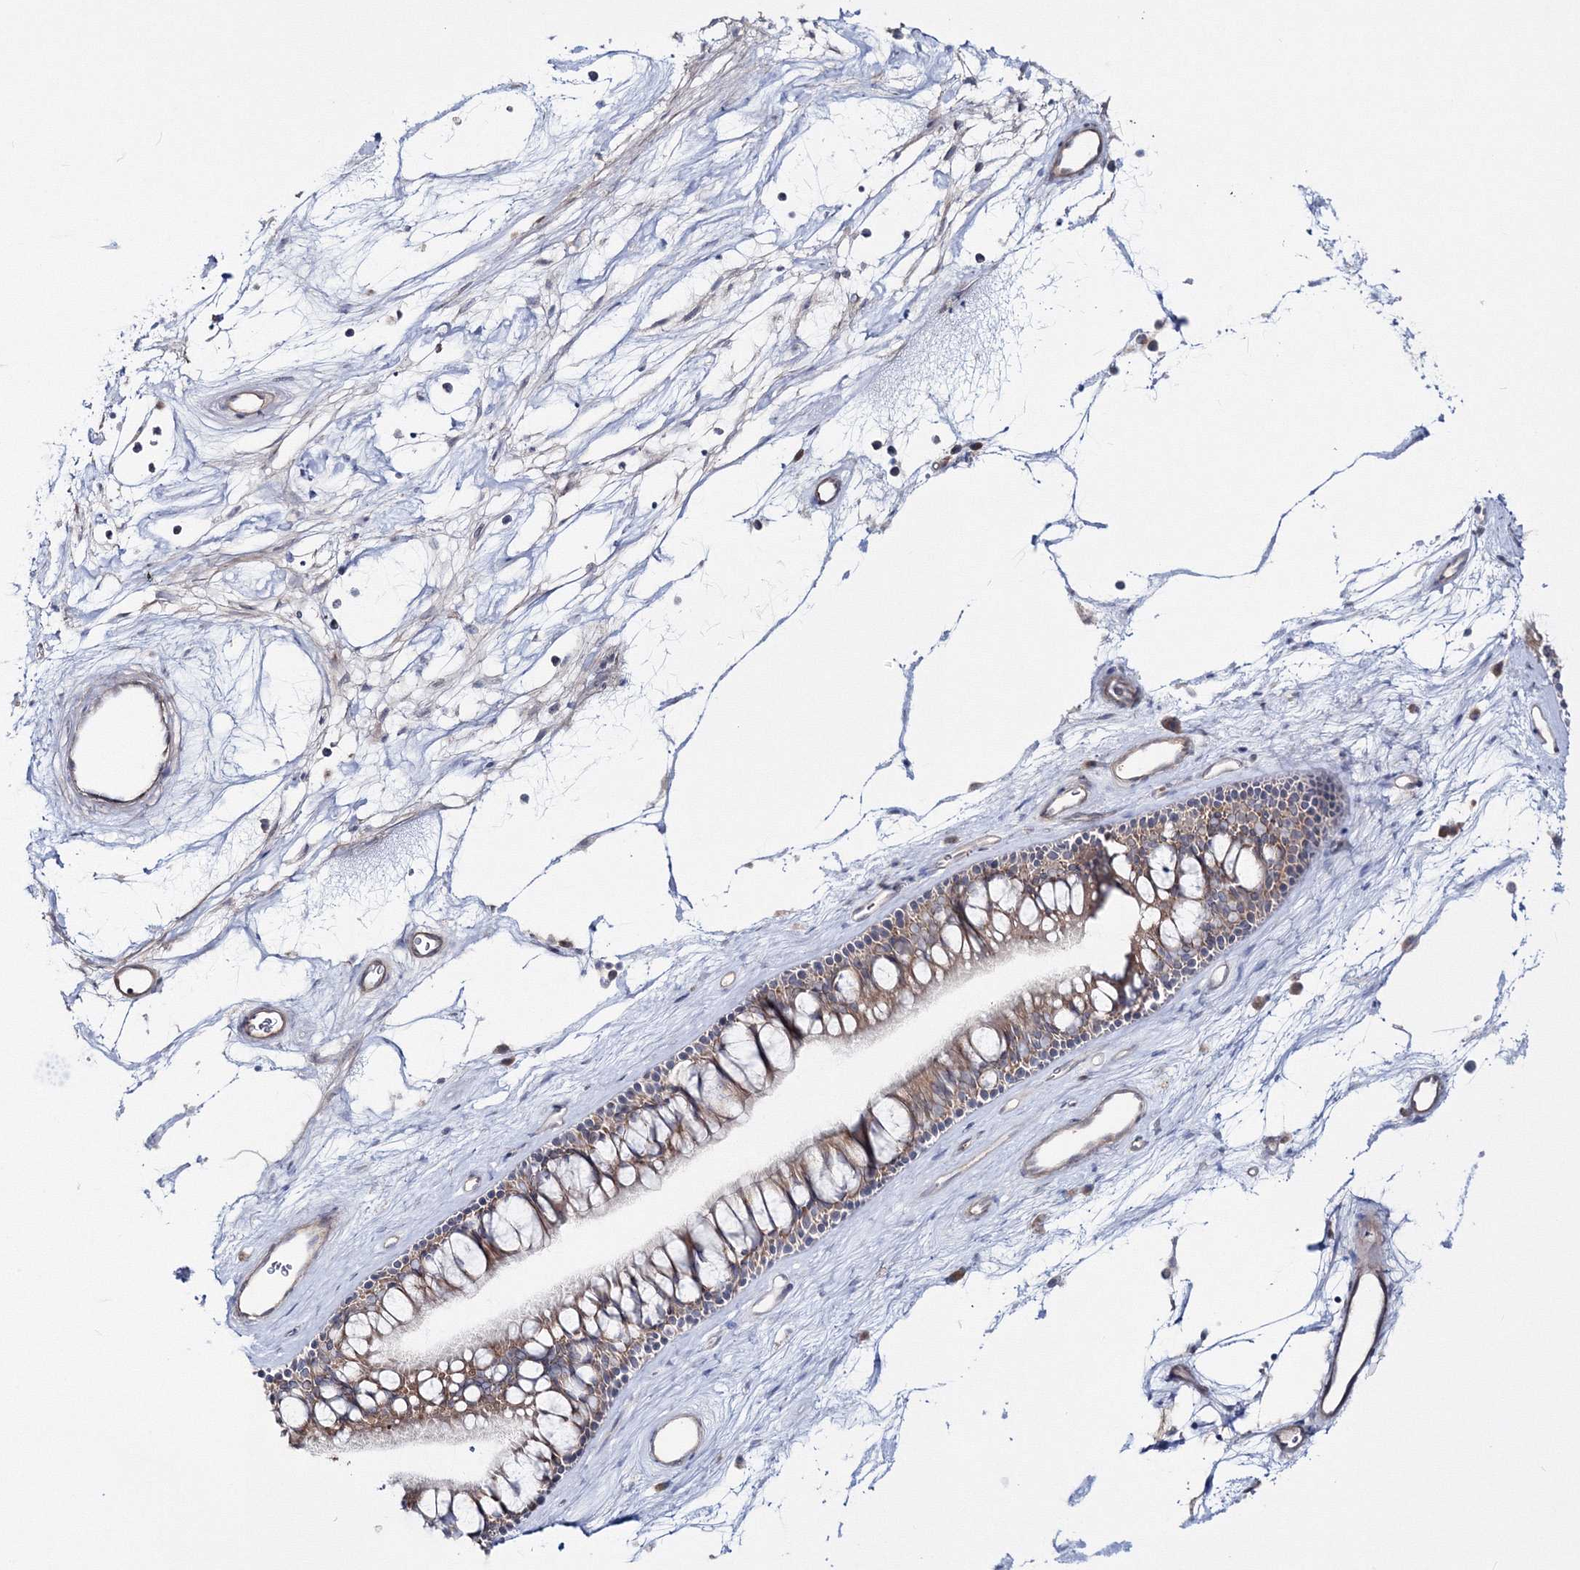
{"staining": {"intensity": "weak", "quantity": ">75%", "location": "cytoplasmic/membranous"}, "tissue": "nasopharynx", "cell_type": "Respiratory epithelial cells", "image_type": "normal", "snomed": [{"axis": "morphology", "description": "Normal tissue, NOS"}, {"axis": "topography", "description": "Nasopharynx"}], "caption": "A low amount of weak cytoplasmic/membranous expression is present in approximately >75% of respiratory epithelial cells in benign nasopharynx. (IHC, brightfield microscopy, high magnification).", "gene": "IPMK", "patient": {"sex": "male", "age": 64}}